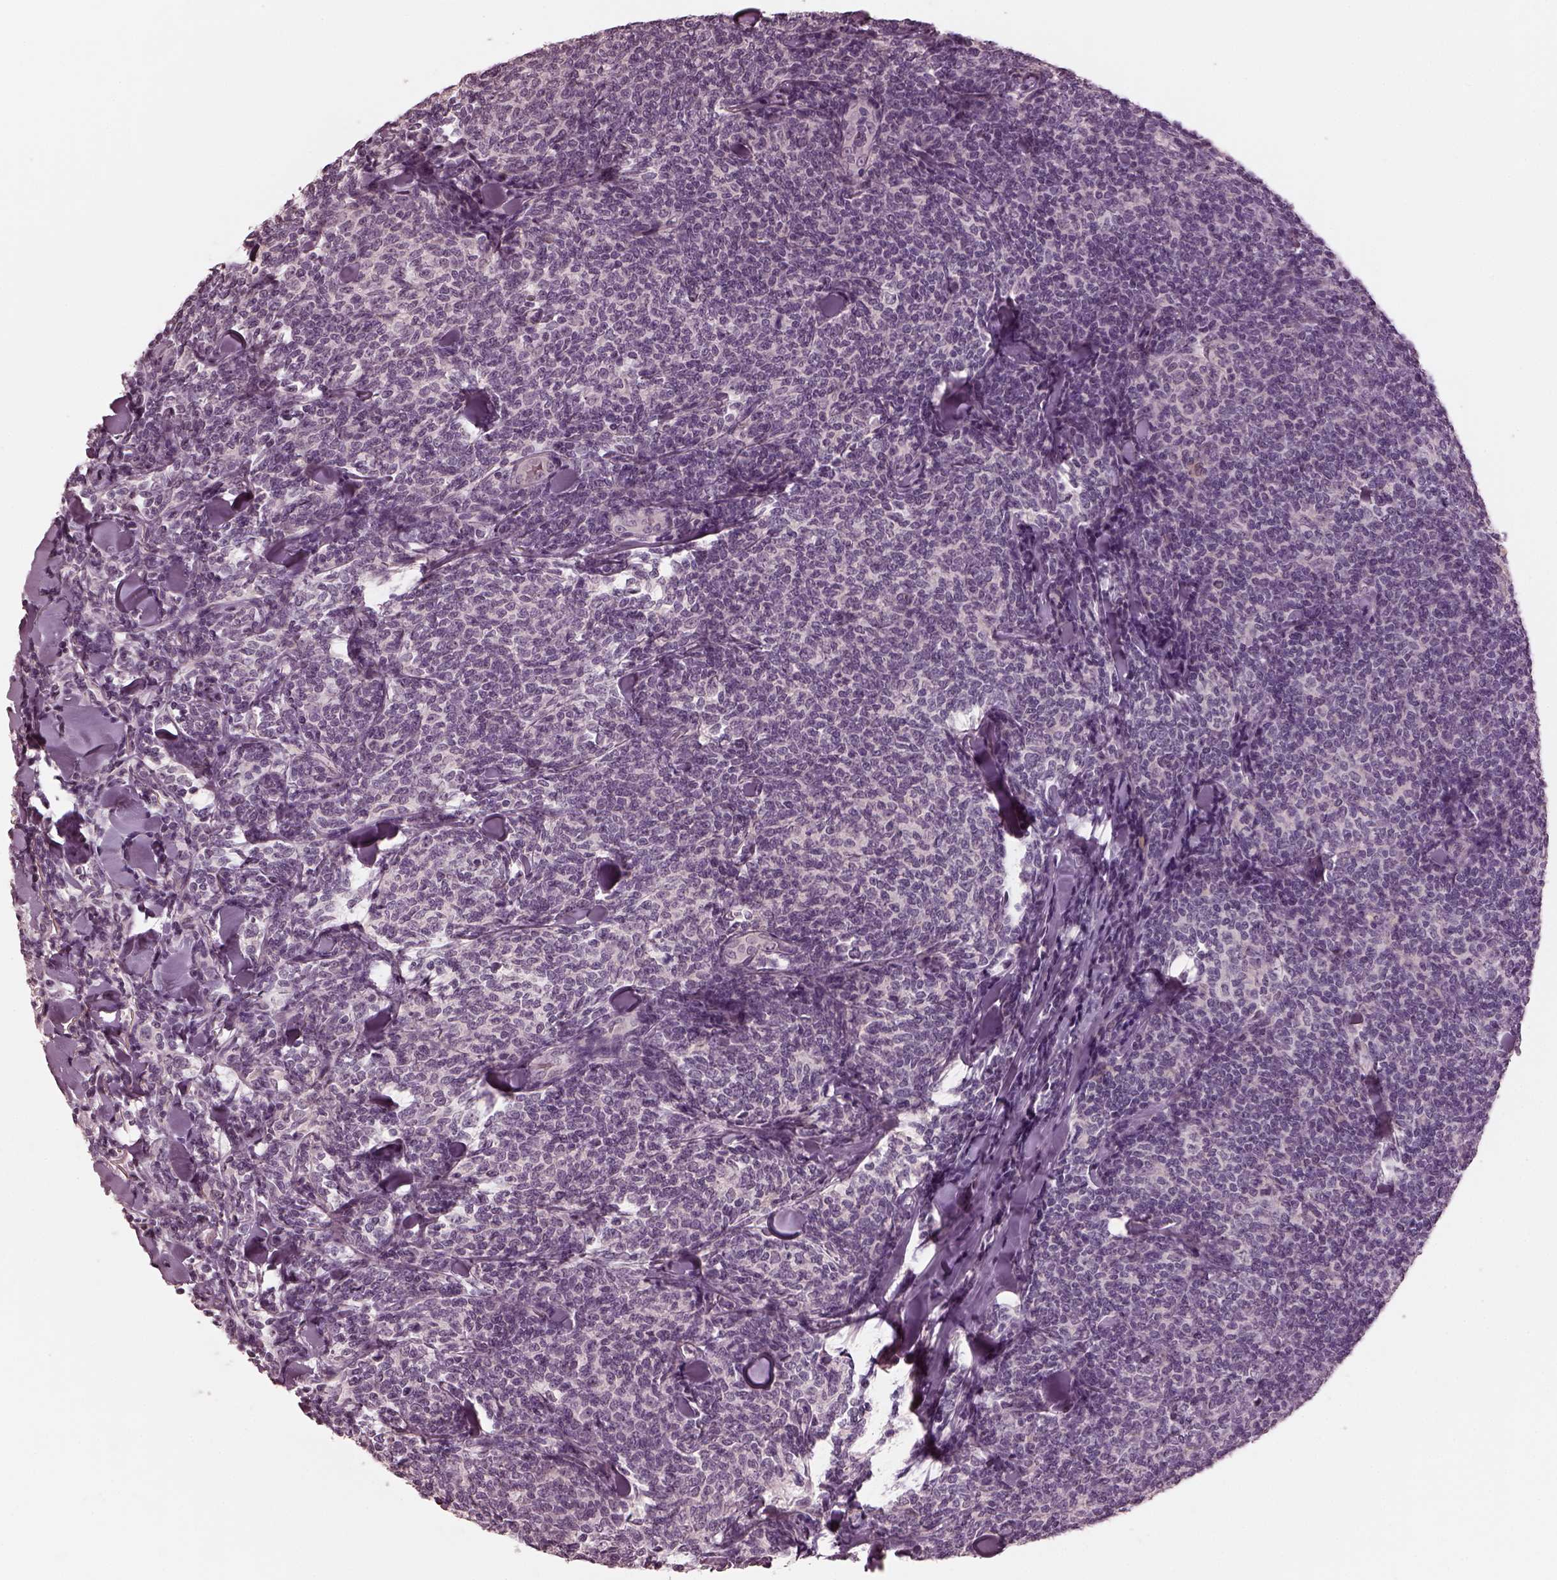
{"staining": {"intensity": "negative", "quantity": "none", "location": "none"}, "tissue": "lymphoma", "cell_type": "Tumor cells", "image_type": "cancer", "snomed": [{"axis": "morphology", "description": "Malignant lymphoma, non-Hodgkin's type, Low grade"}, {"axis": "topography", "description": "Lymph node"}], "caption": "Histopathology image shows no significant protein expression in tumor cells of lymphoma.", "gene": "RCVRN", "patient": {"sex": "female", "age": 56}}